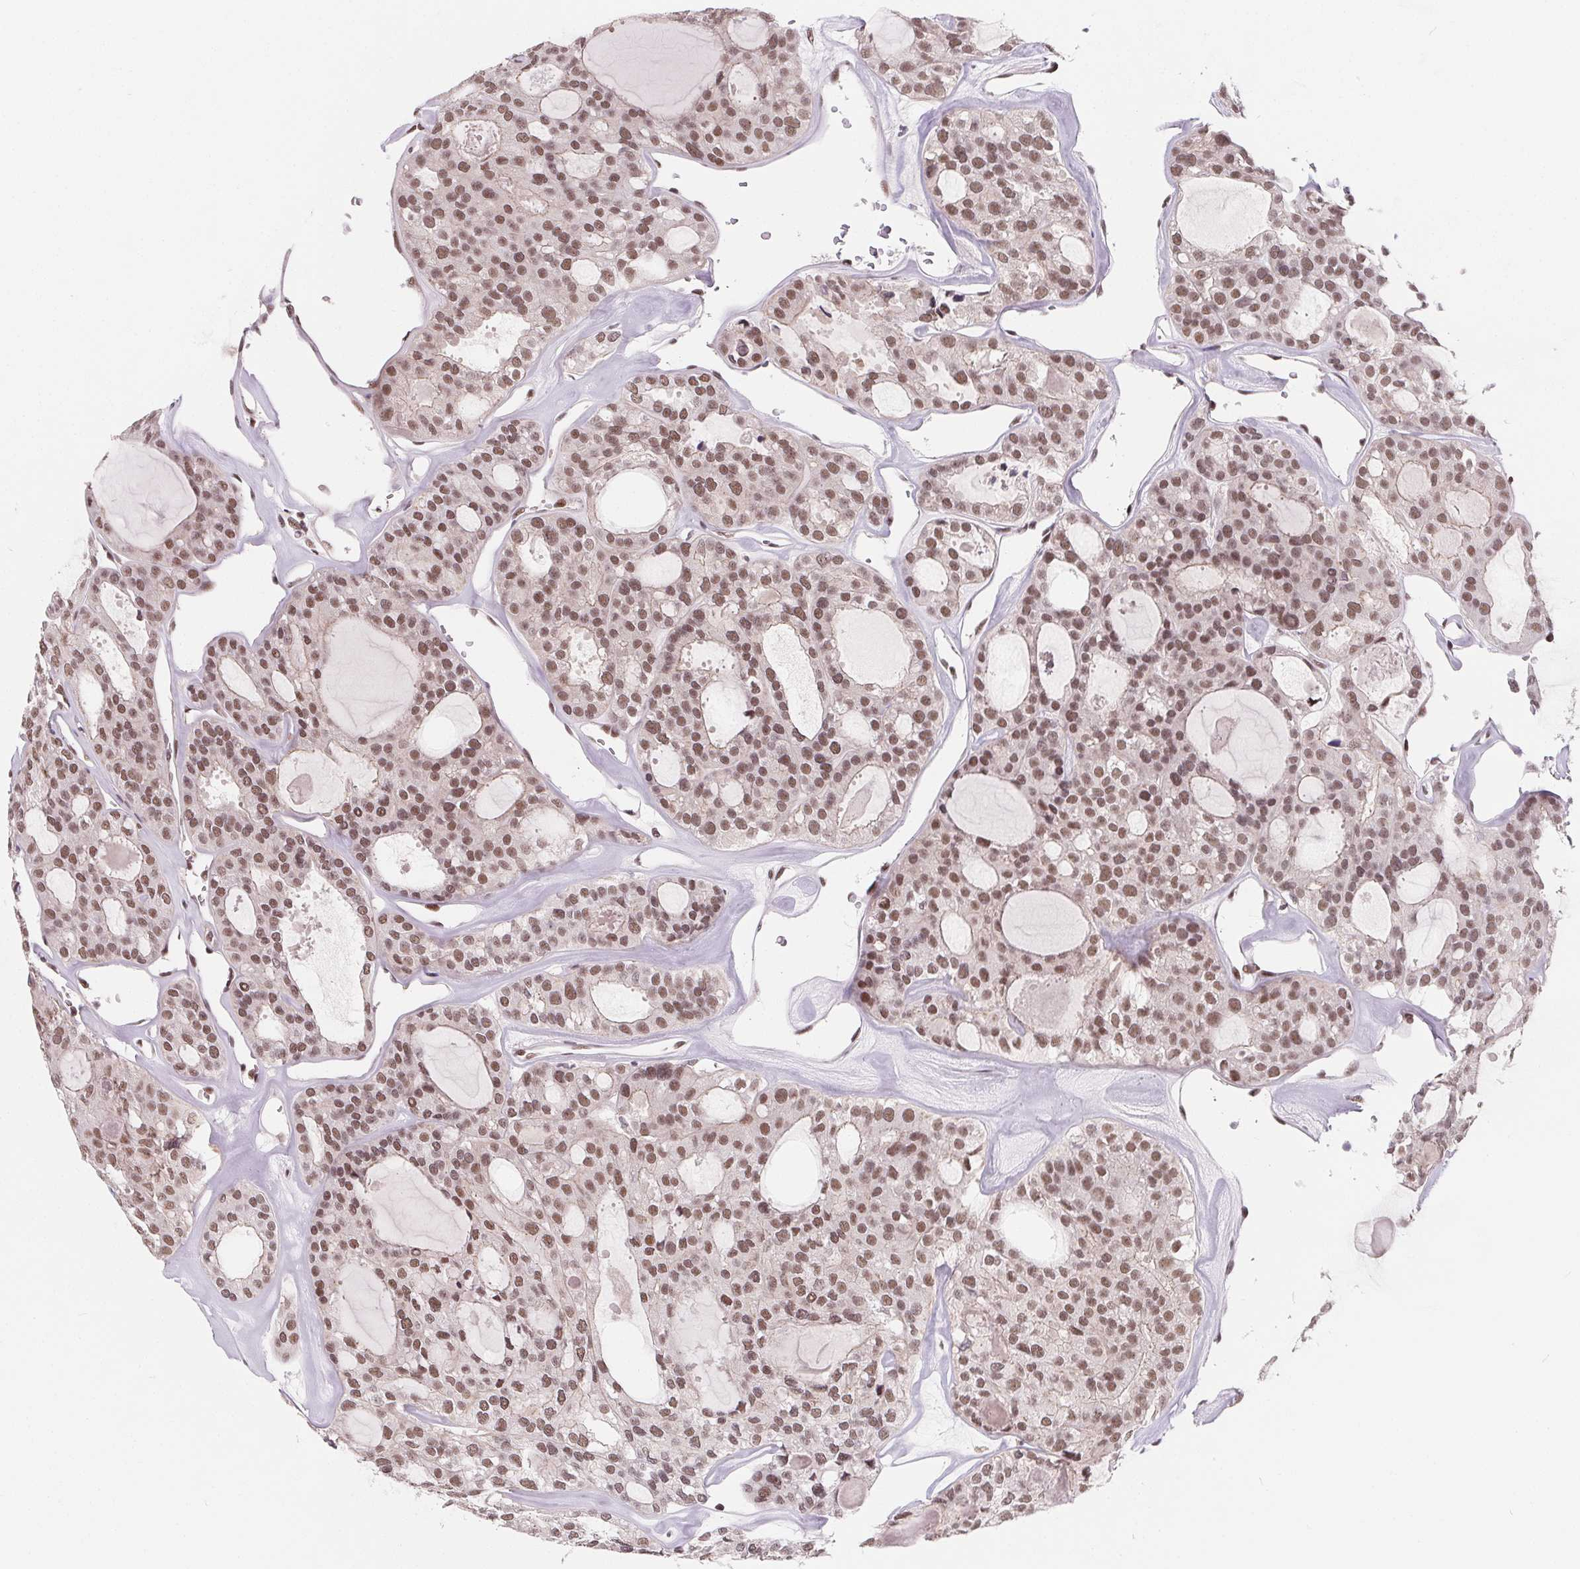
{"staining": {"intensity": "moderate", "quantity": ">75%", "location": "nuclear"}, "tissue": "thyroid cancer", "cell_type": "Tumor cells", "image_type": "cancer", "snomed": [{"axis": "morphology", "description": "Follicular adenoma carcinoma, NOS"}, {"axis": "topography", "description": "Thyroid gland"}], "caption": "Thyroid cancer (follicular adenoma carcinoma) stained with immunohistochemistry (IHC) displays moderate nuclear staining in about >75% of tumor cells.", "gene": "TCERG1", "patient": {"sex": "male", "age": 75}}